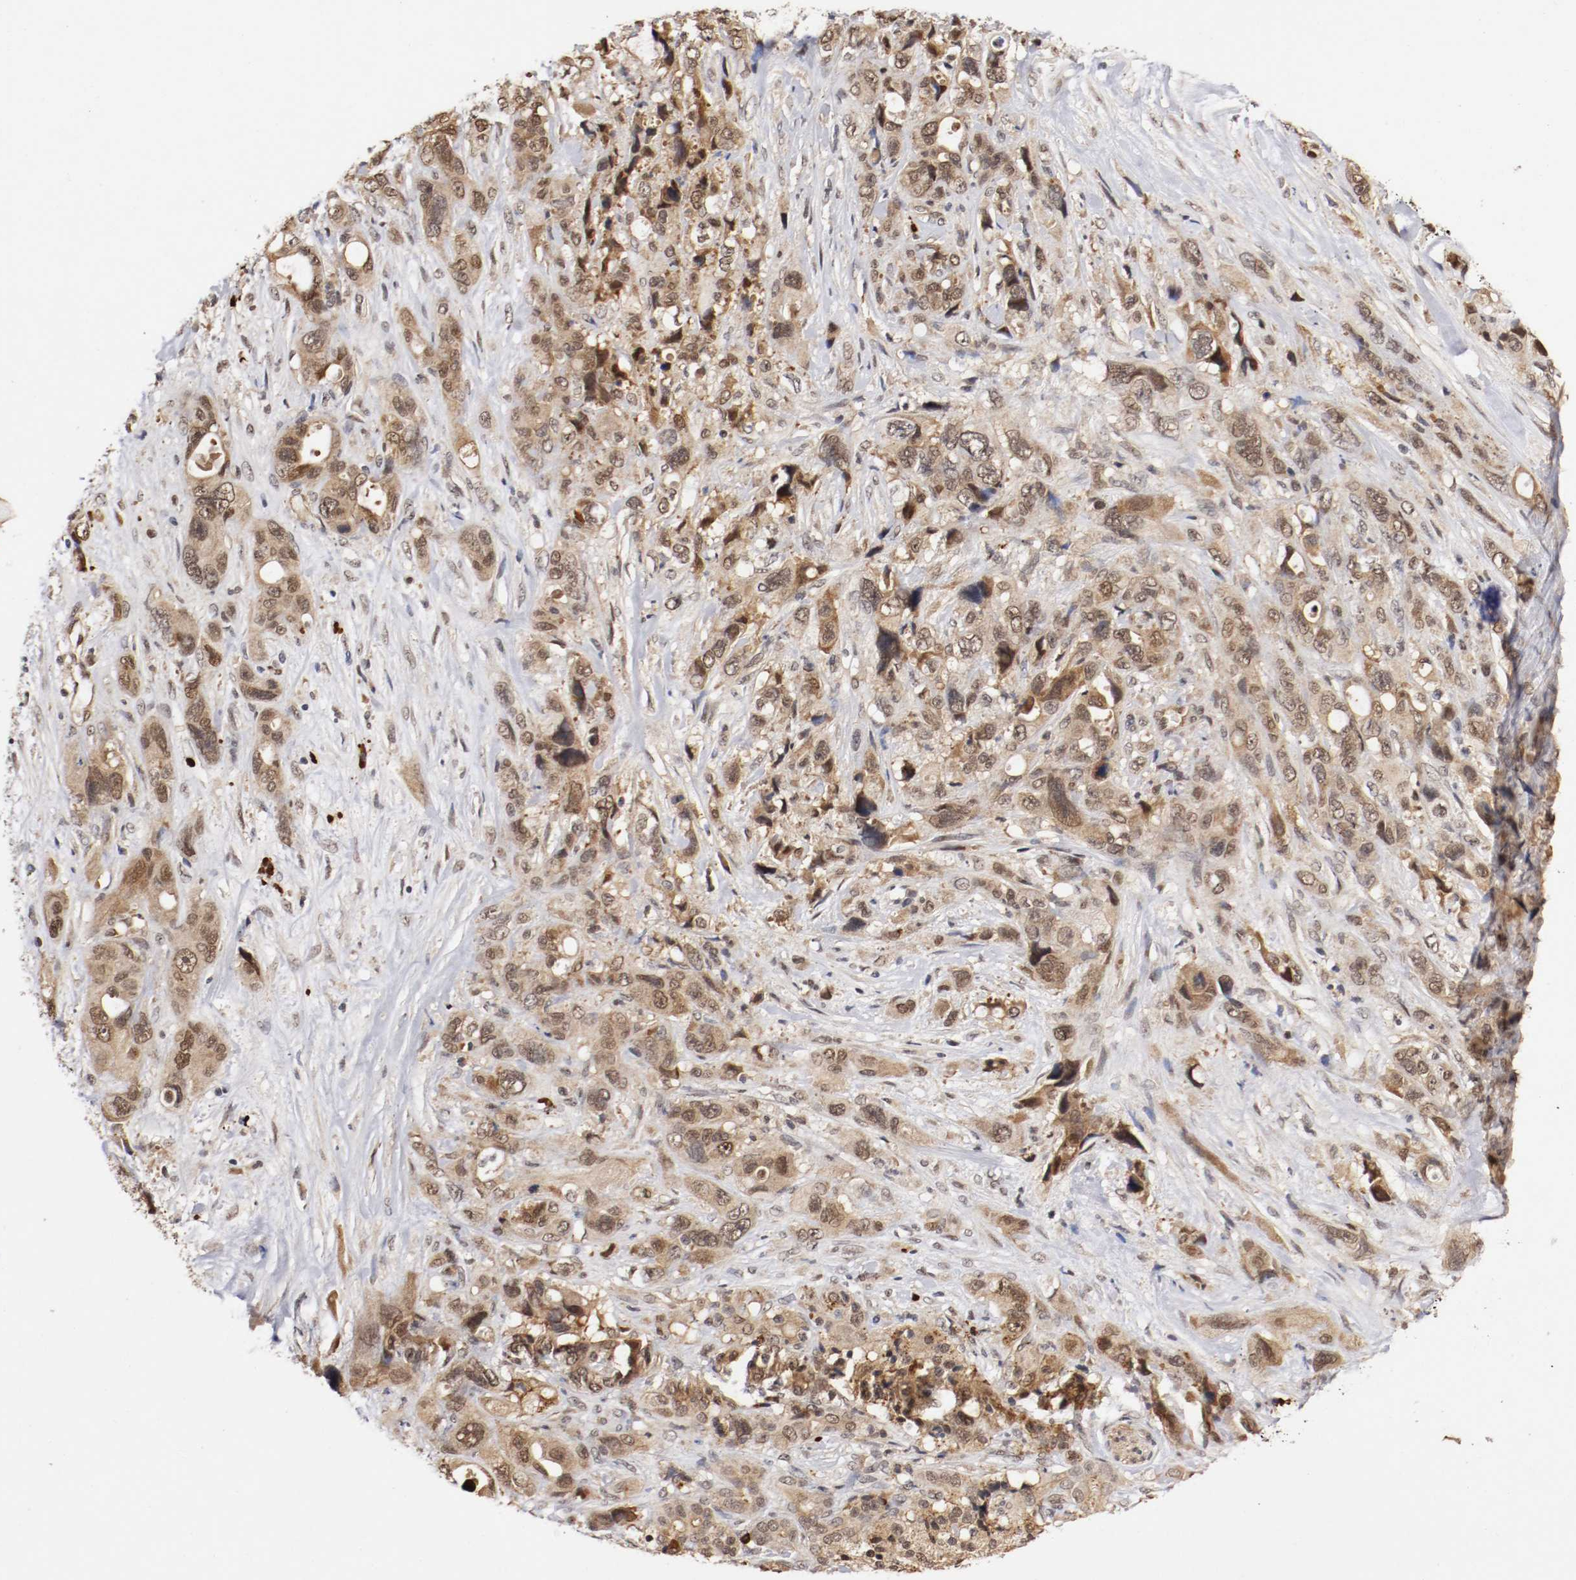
{"staining": {"intensity": "weak", "quantity": ">75%", "location": "cytoplasmic/membranous,nuclear"}, "tissue": "pancreatic cancer", "cell_type": "Tumor cells", "image_type": "cancer", "snomed": [{"axis": "morphology", "description": "Adenocarcinoma, NOS"}, {"axis": "topography", "description": "Pancreas"}], "caption": "This is an image of IHC staining of adenocarcinoma (pancreatic), which shows weak positivity in the cytoplasmic/membranous and nuclear of tumor cells.", "gene": "DNMT3B", "patient": {"sex": "male", "age": 46}}